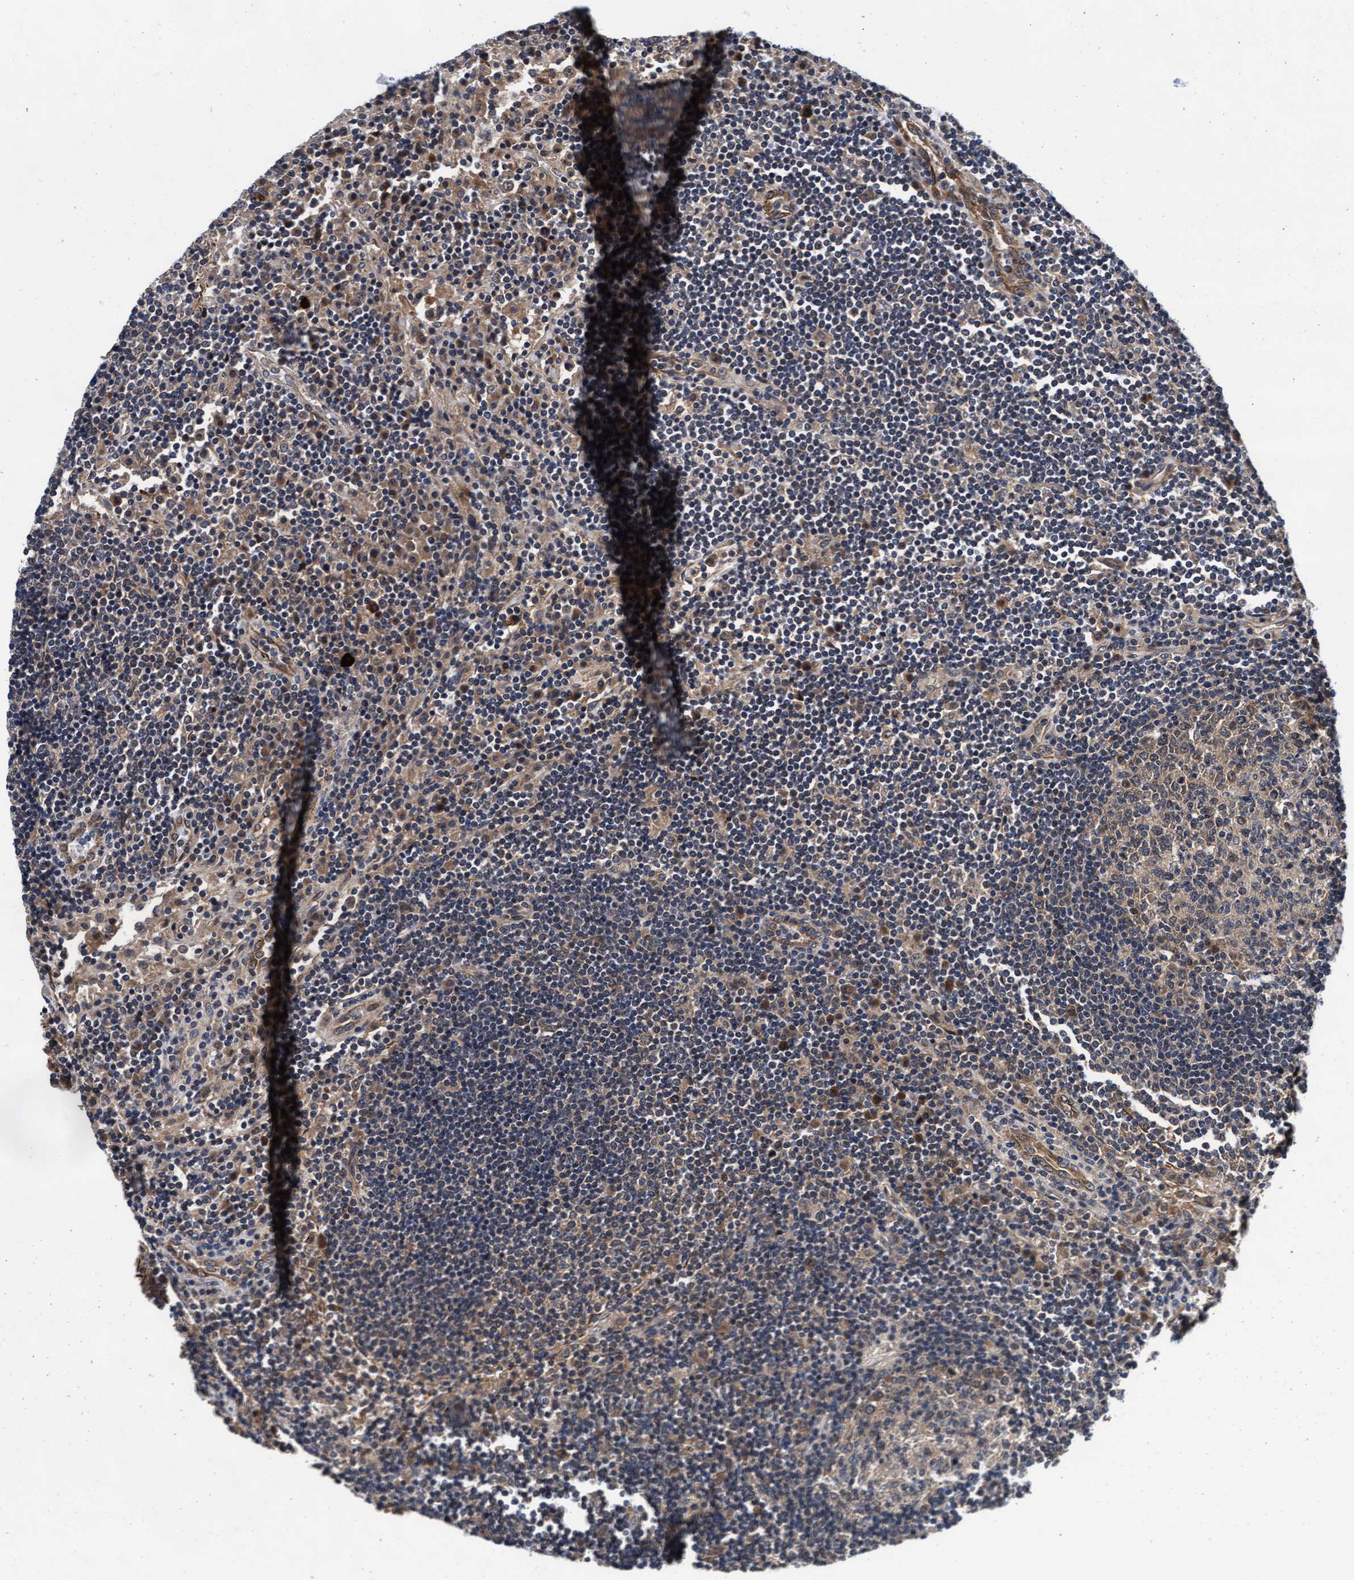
{"staining": {"intensity": "weak", "quantity": "<25%", "location": "cytoplasmic/membranous"}, "tissue": "lymph node", "cell_type": "Germinal center cells", "image_type": "normal", "snomed": [{"axis": "morphology", "description": "Normal tissue, NOS"}, {"axis": "topography", "description": "Lymph node"}], "caption": "High power microscopy photomicrograph of an immunohistochemistry (IHC) photomicrograph of unremarkable lymph node, revealing no significant positivity in germinal center cells.", "gene": "EFCAB13", "patient": {"sex": "female", "age": 53}}